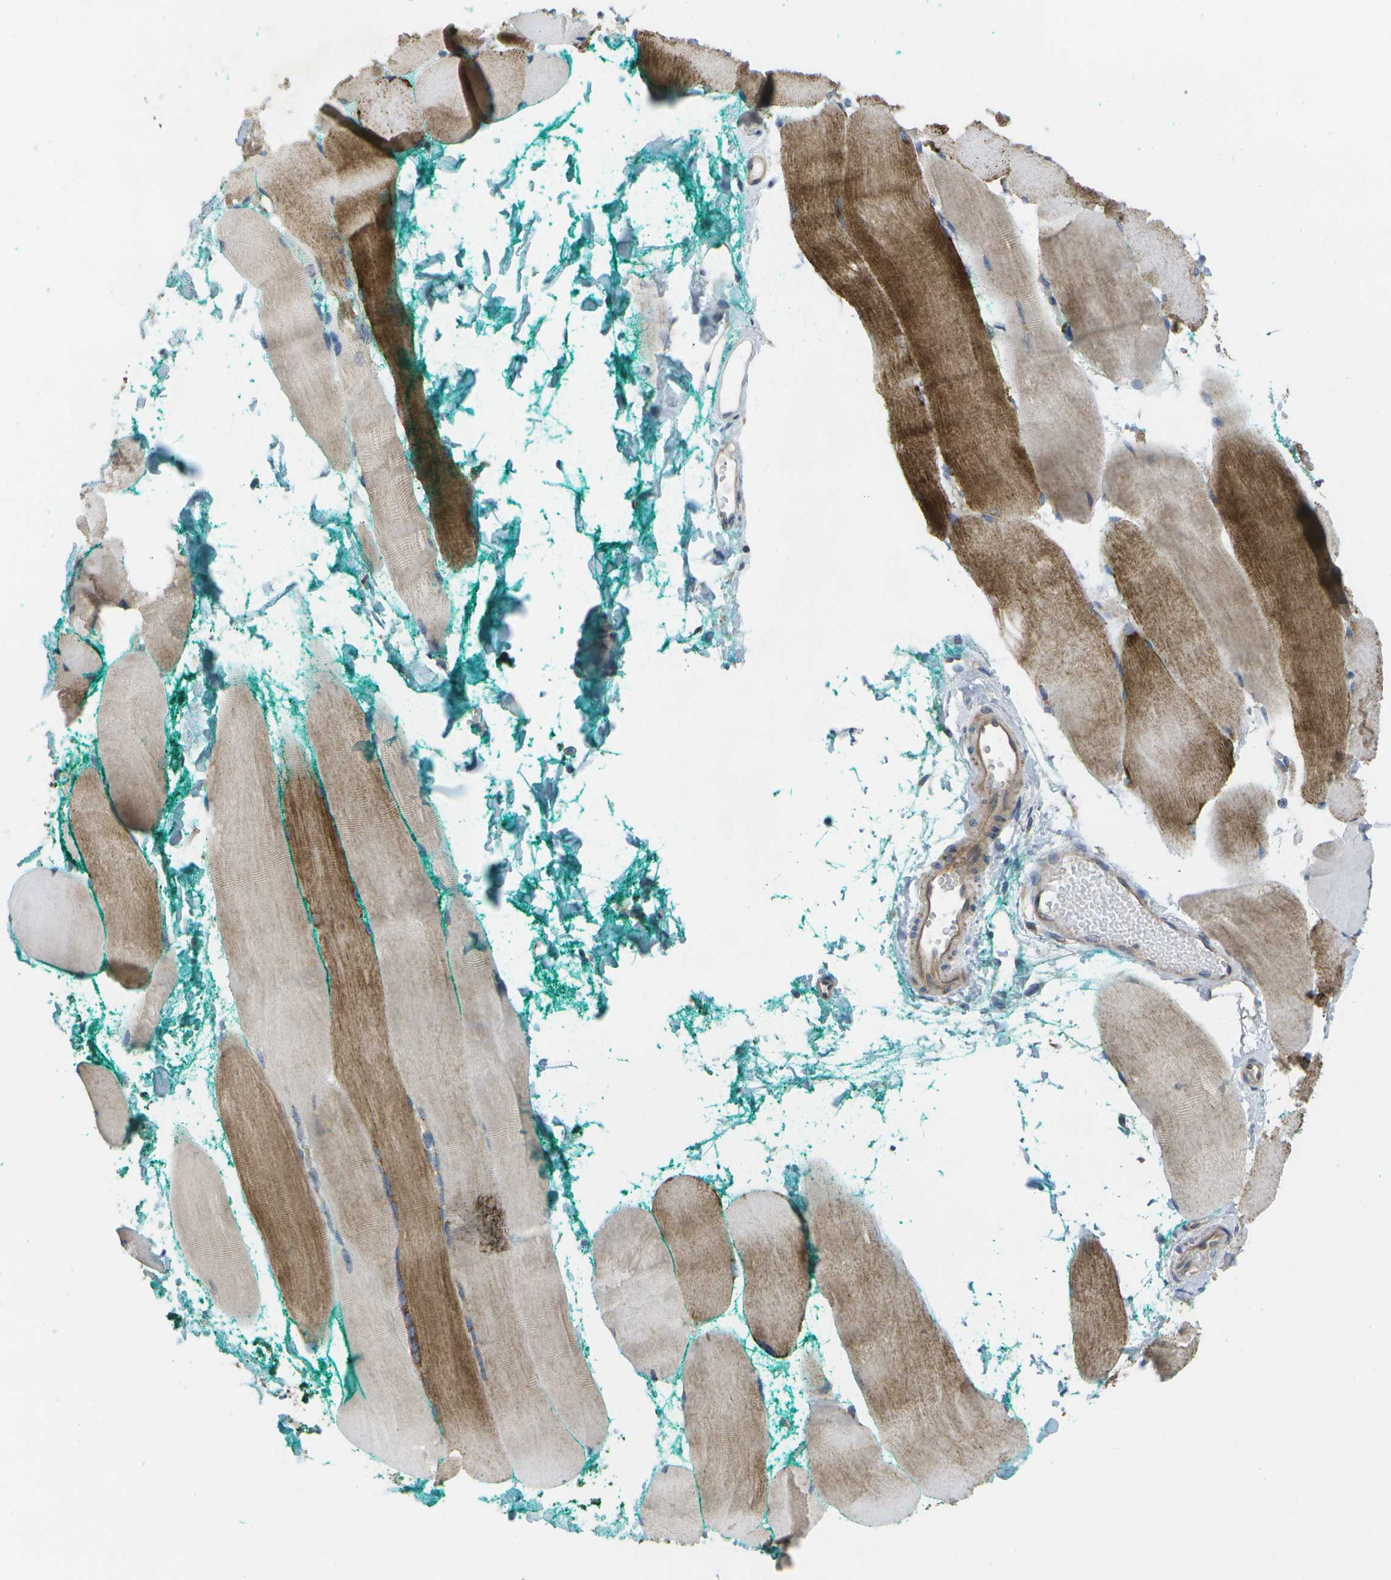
{"staining": {"intensity": "strong", "quantity": "25%-75%", "location": "cytoplasmic/membranous"}, "tissue": "skeletal muscle", "cell_type": "Myocytes", "image_type": "normal", "snomed": [{"axis": "morphology", "description": "Normal tissue, NOS"}, {"axis": "morphology", "description": "Squamous cell carcinoma, NOS"}, {"axis": "topography", "description": "Skeletal muscle"}], "caption": "Protein staining of normal skeletal muscle reveals strong cytoplasmic/membranous staining in approximately 25%-75% of myocytes.", "gene": "DPM3", "patient": {"sex": "male", "age": 51}}